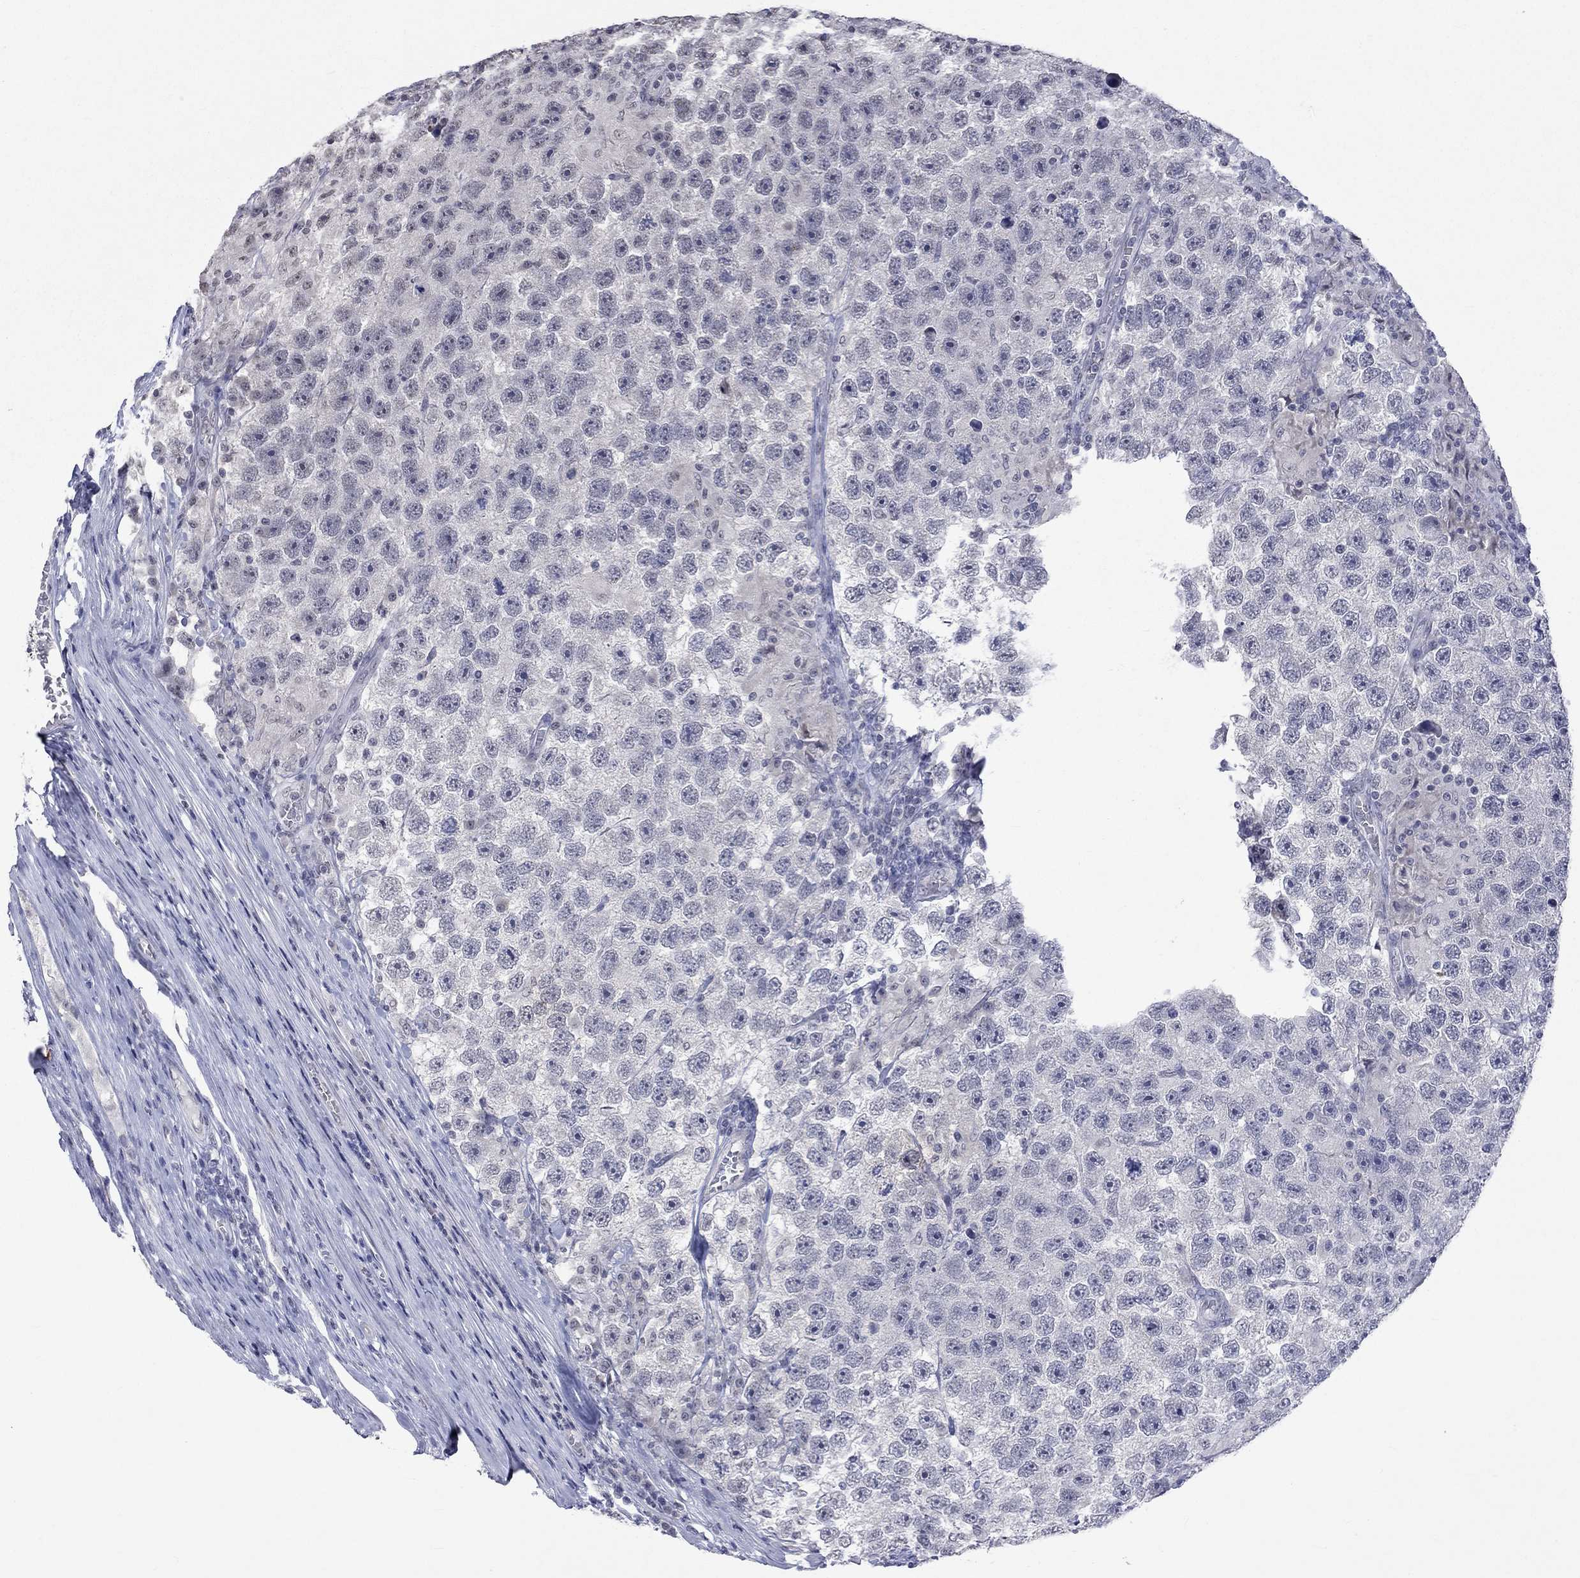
{"staining": {"intensity": "negative", "quantity": "none", "location": "none"}, "tissue": "testis cancer", "cell_type": "Tumor cells", "image_type": "cancer", "snomed": [{"axis": "morphology", "description": "Seminoma, NOS"}, {"axis": "topography", "description": "Testis"}], "caption": "Tumor cells are negative for brown protein staining in testis cancer. (DAB immunohistochemistry with hematoxylin counter stain).", "gene": "TMEM143", "patient": {"sex": "male", "age": 26}}